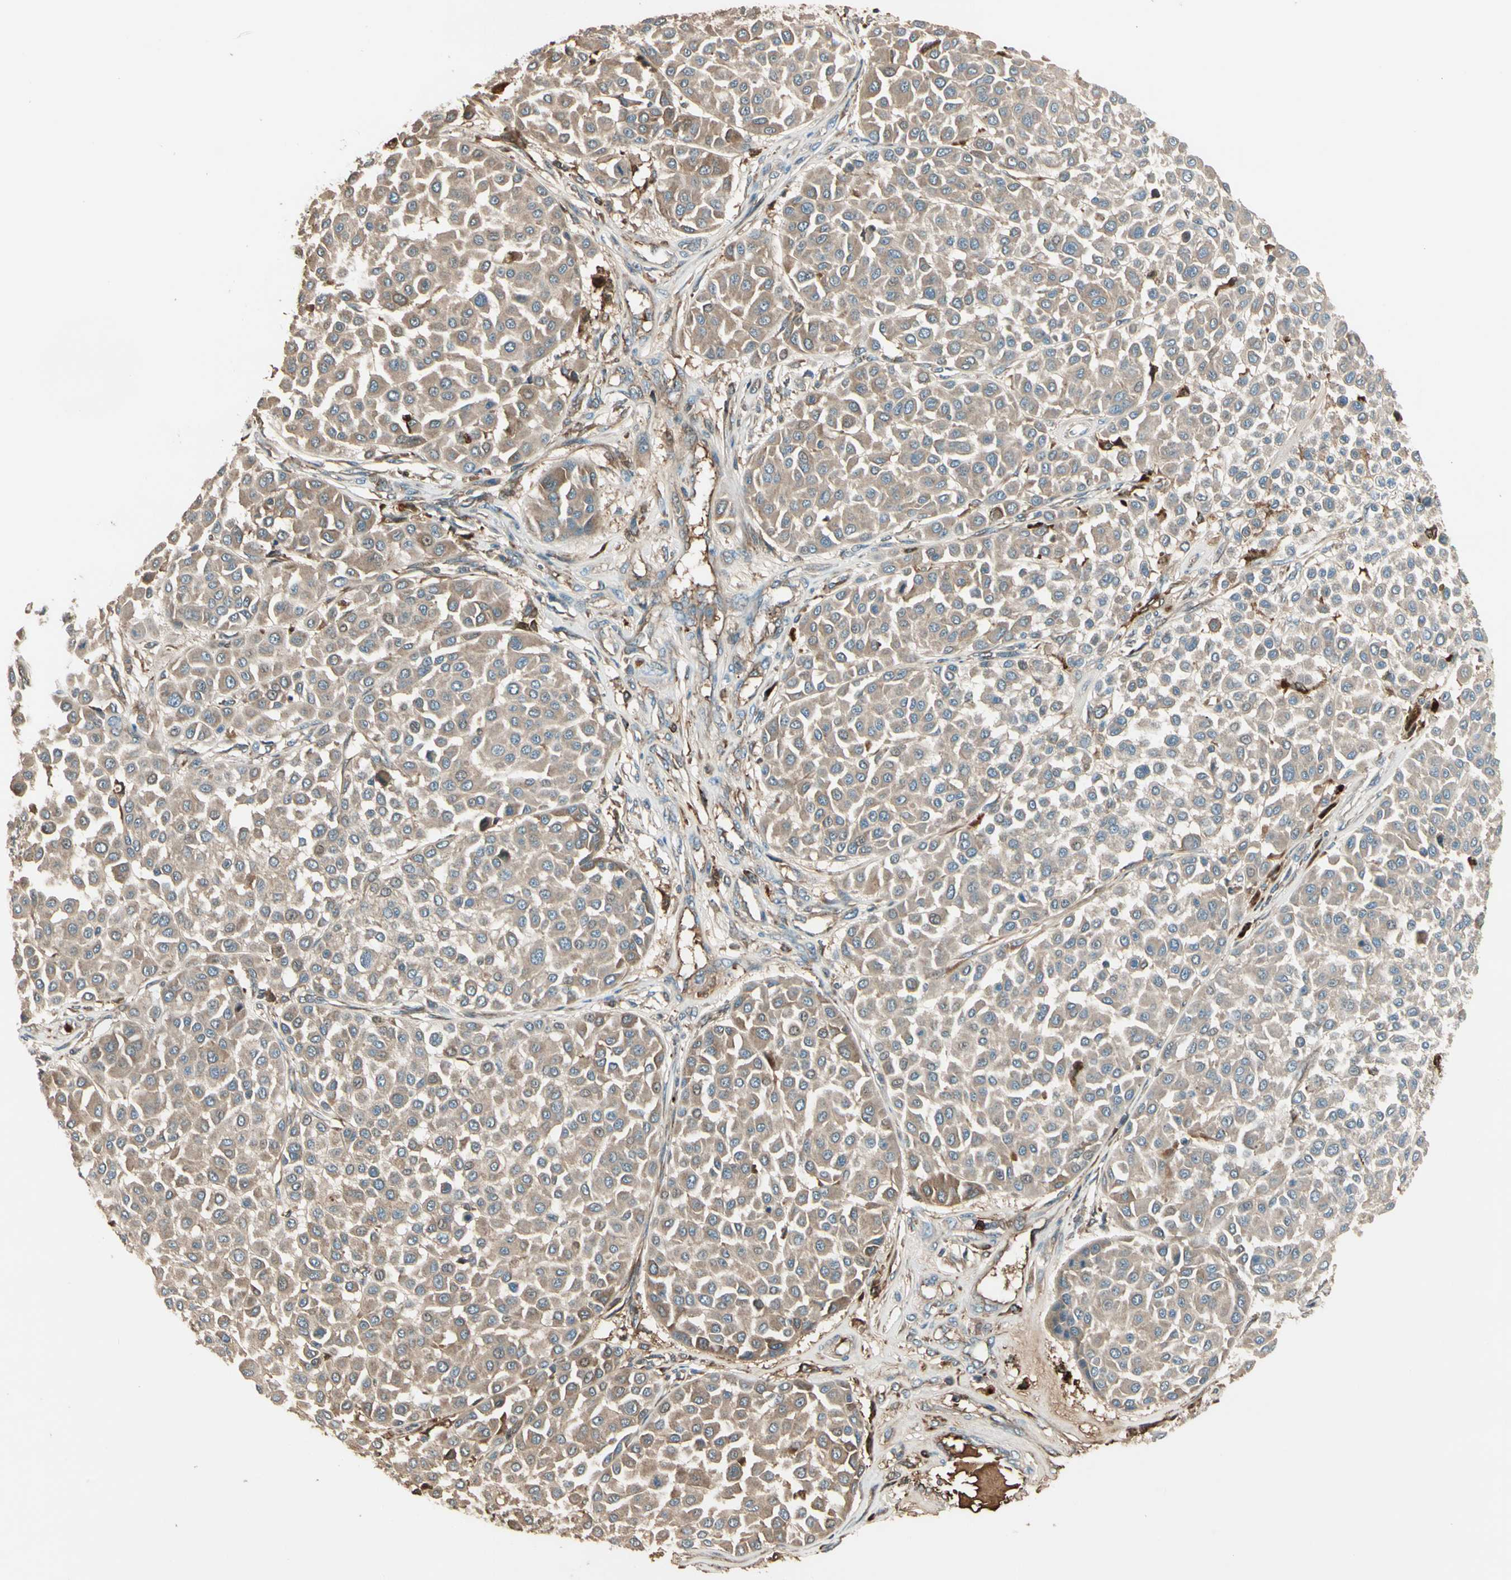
{"staining": {"intensity": "weak", "quantity": ">75%", "location": "cytoplasmic/membranous"}, "tissue": "melanoma", "cell_type": "Tumor cells", "image_type": "cancer", "snomed": [{"axis": "morphology", "description": "Malignant melanoma, Metastatic site"}, {"axis": "topography", "description": "Soft tissue"}], "caption": "Melanoma stained for a protein displays weak cytoplasmic/membranous positivity in tumor cells.", "gene": "STX11", "patient": {"sex": "male", "age": 41}}